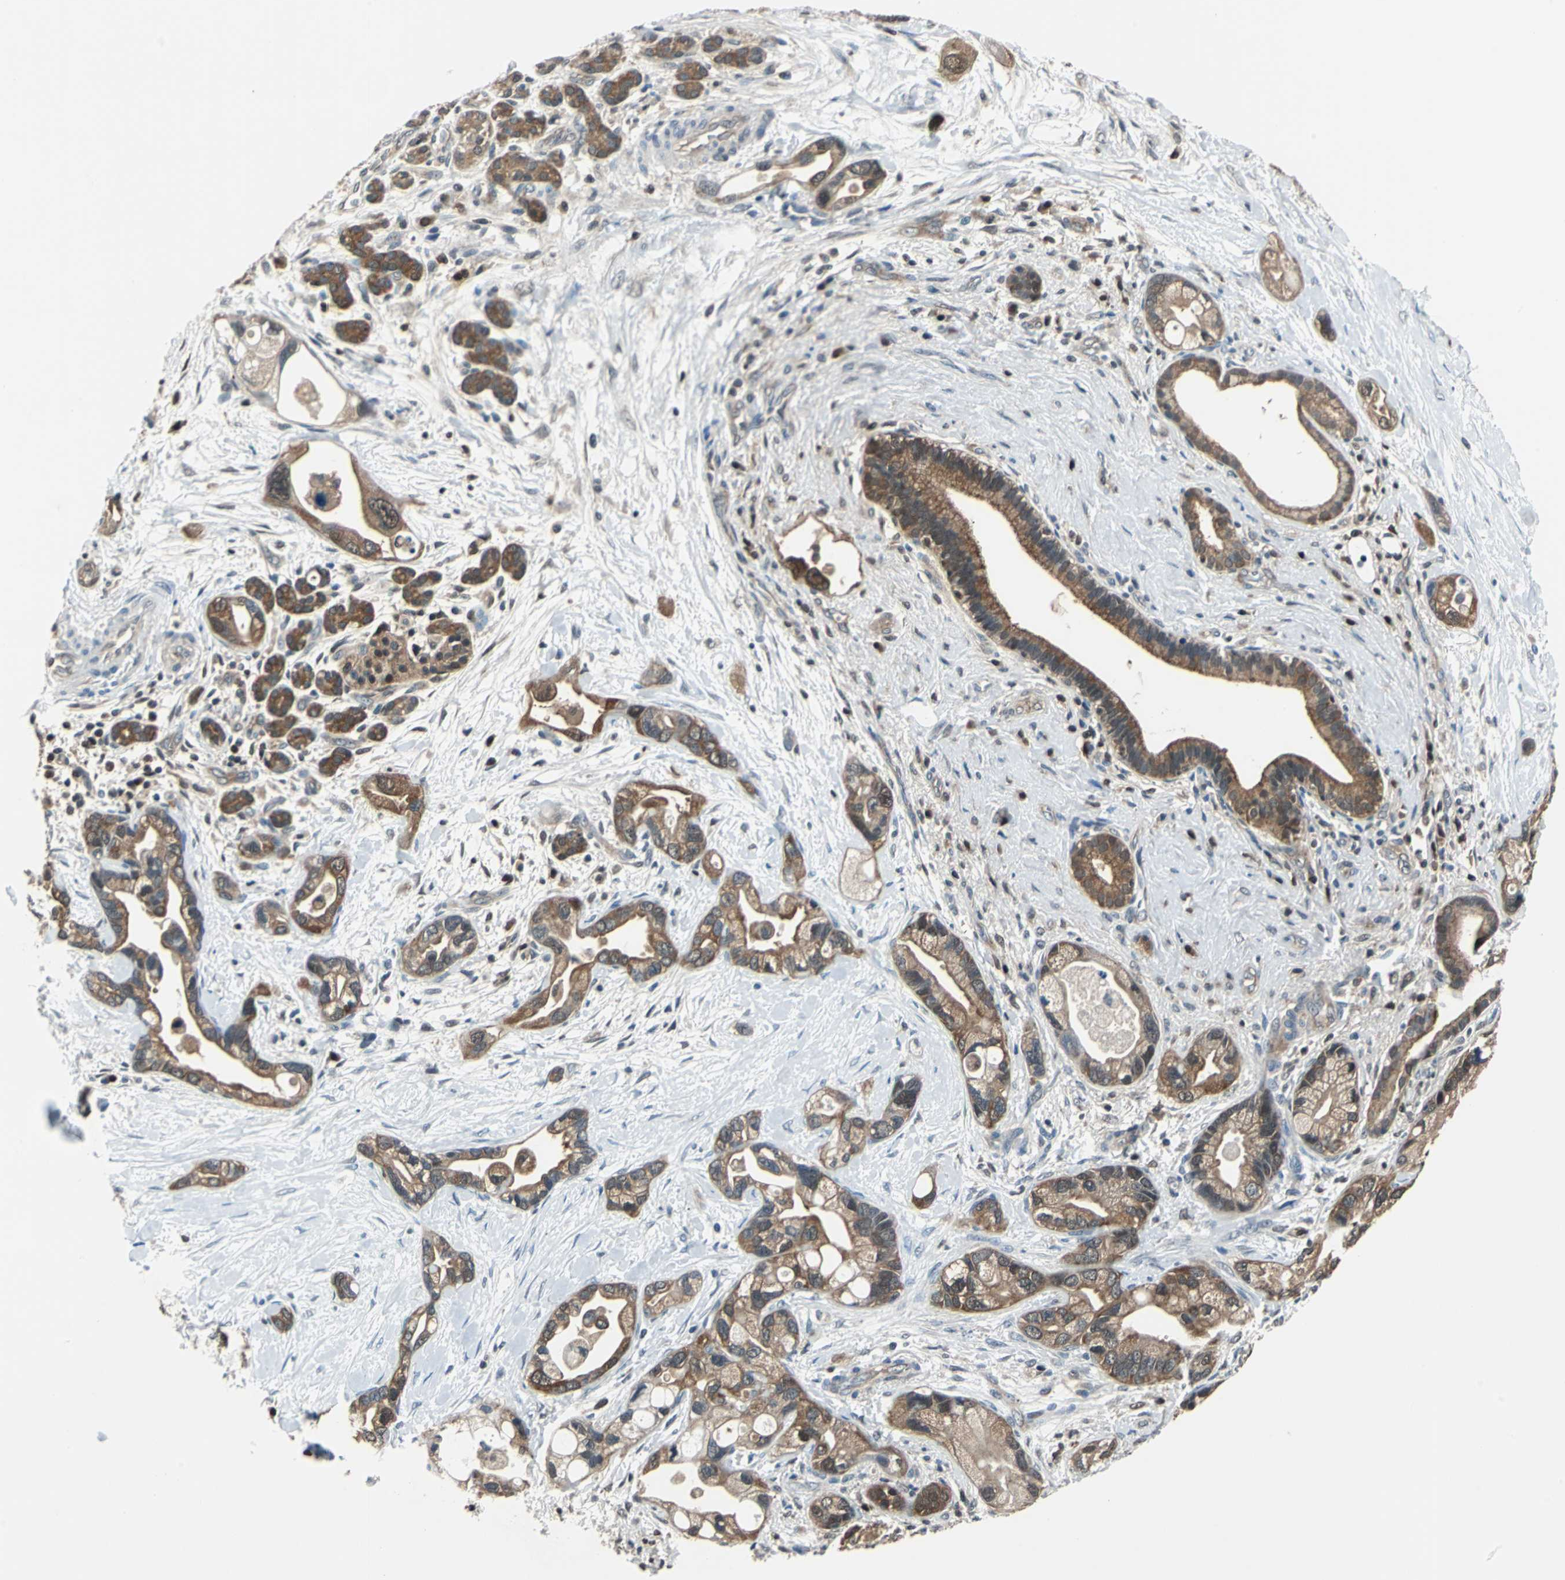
{"staining": {"intensity": "moderate", "quantity": "25%-75%", "location": "cytoplasmic/membranous,nuclear"}, "tissue": "pancreatic cancer", "cell_type": "Tumor cells", "image_type": "cancer", "snomed": [{"axis": "morphology", "description": "Adenocarcinoma, NOS"}, {"axis": "topography", "description": "Pancreas"}], "caption": "Protein analysis of adenocarcinoma (pancreatic) tissue exhibits moderate cytoplasmic/membranous and nuclear expression in approximately 25%-75% of tumor cells. The protein is shown in brown color, while the nuclei are stained blue.", "gene": "PSME1", "patient": {"sex": "female", "age": 77}}